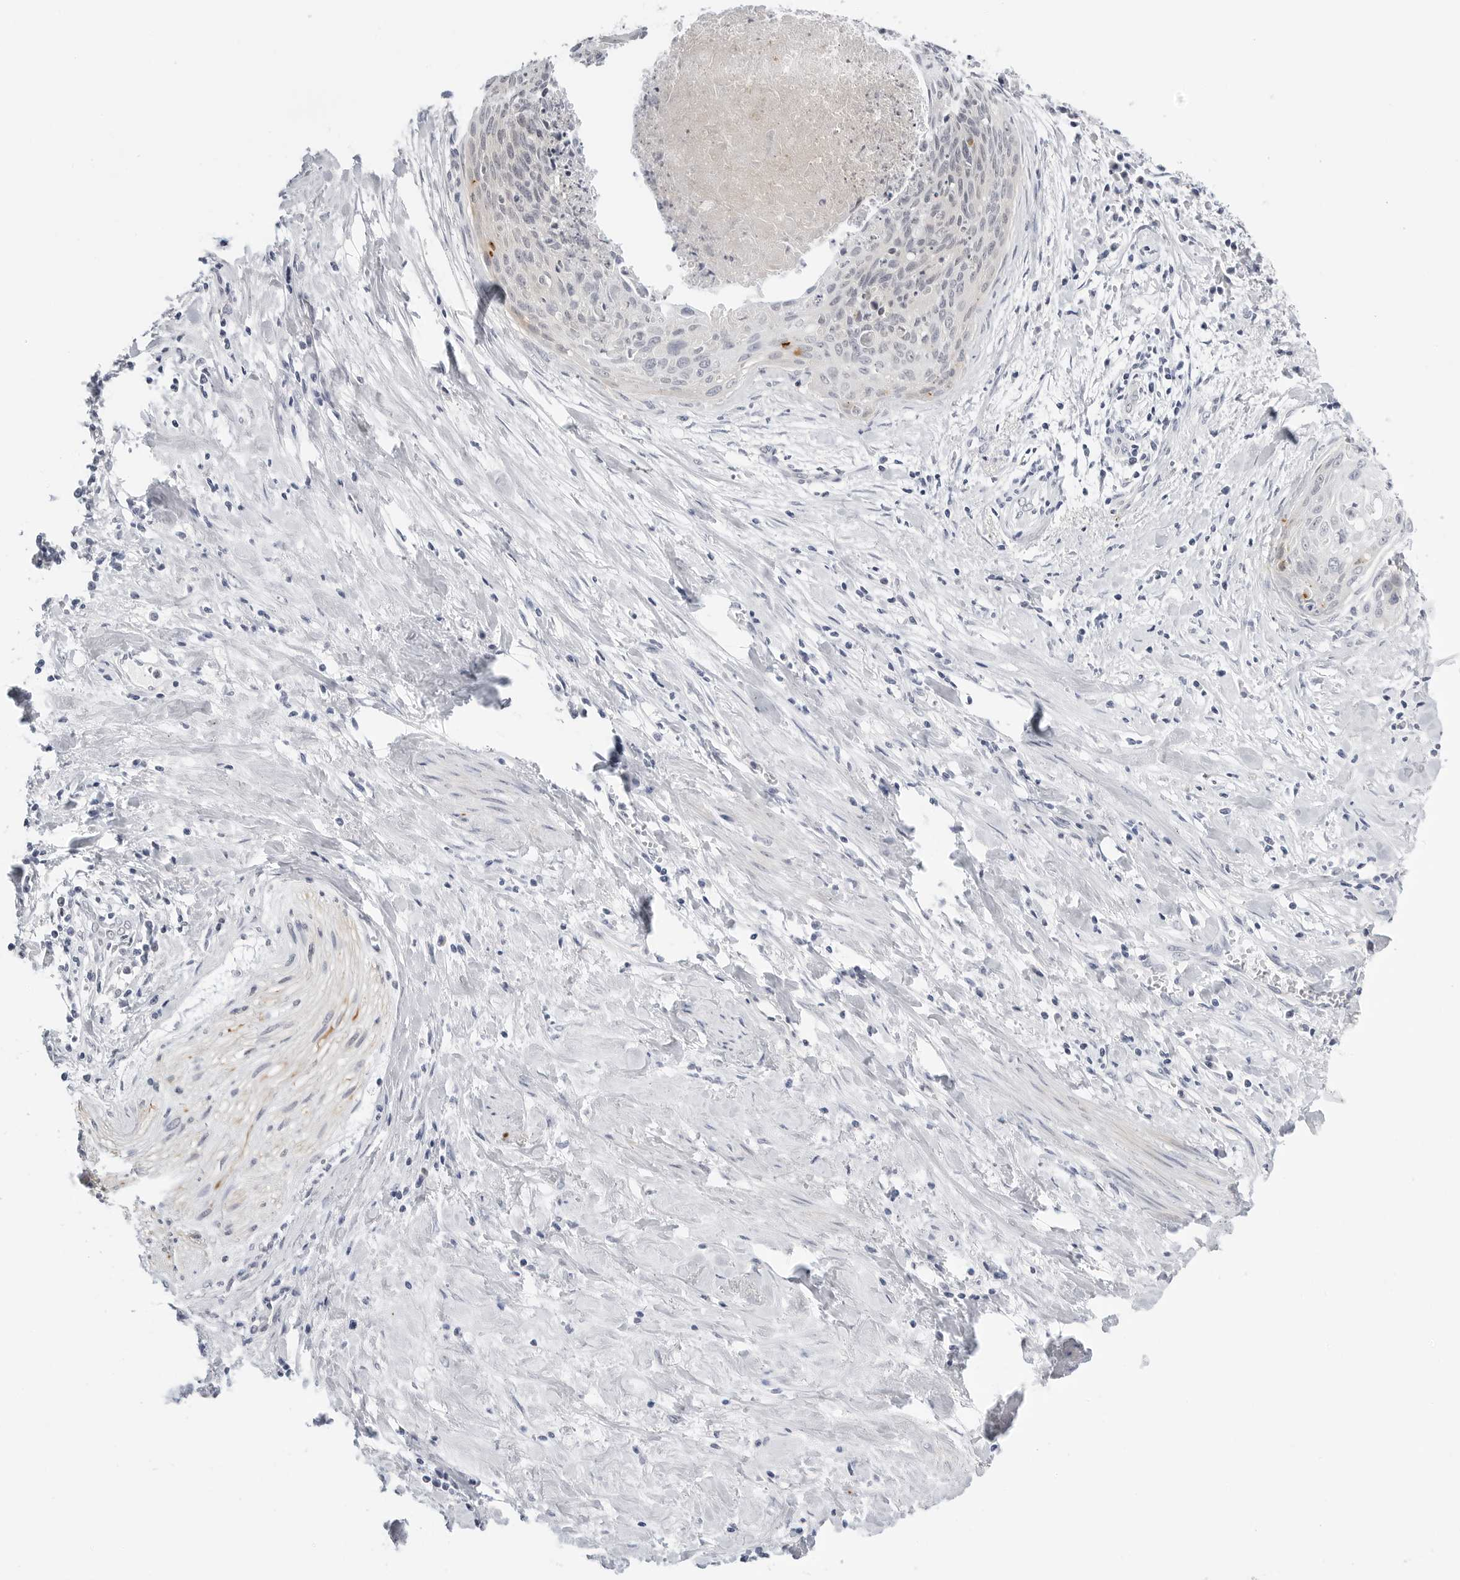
{"staining": {"intensity": "negative", "quantity": "none", "location": "none"}, "tissue": "cervical cancer", "cell_type": "Tumor cells", "image_type": "cancer", "snomed": [{"axis": "morphology", "description": "Squamous cell carcinoma, NOS"}, {"axis": "topography", "description": "Cervix"}], "caption": "Tumor cells show no significant expression in cervical cancer (squamous cell carcinoma).", "gene": "MAP2K5", "patient": {"sex": "female", "age": 55}}